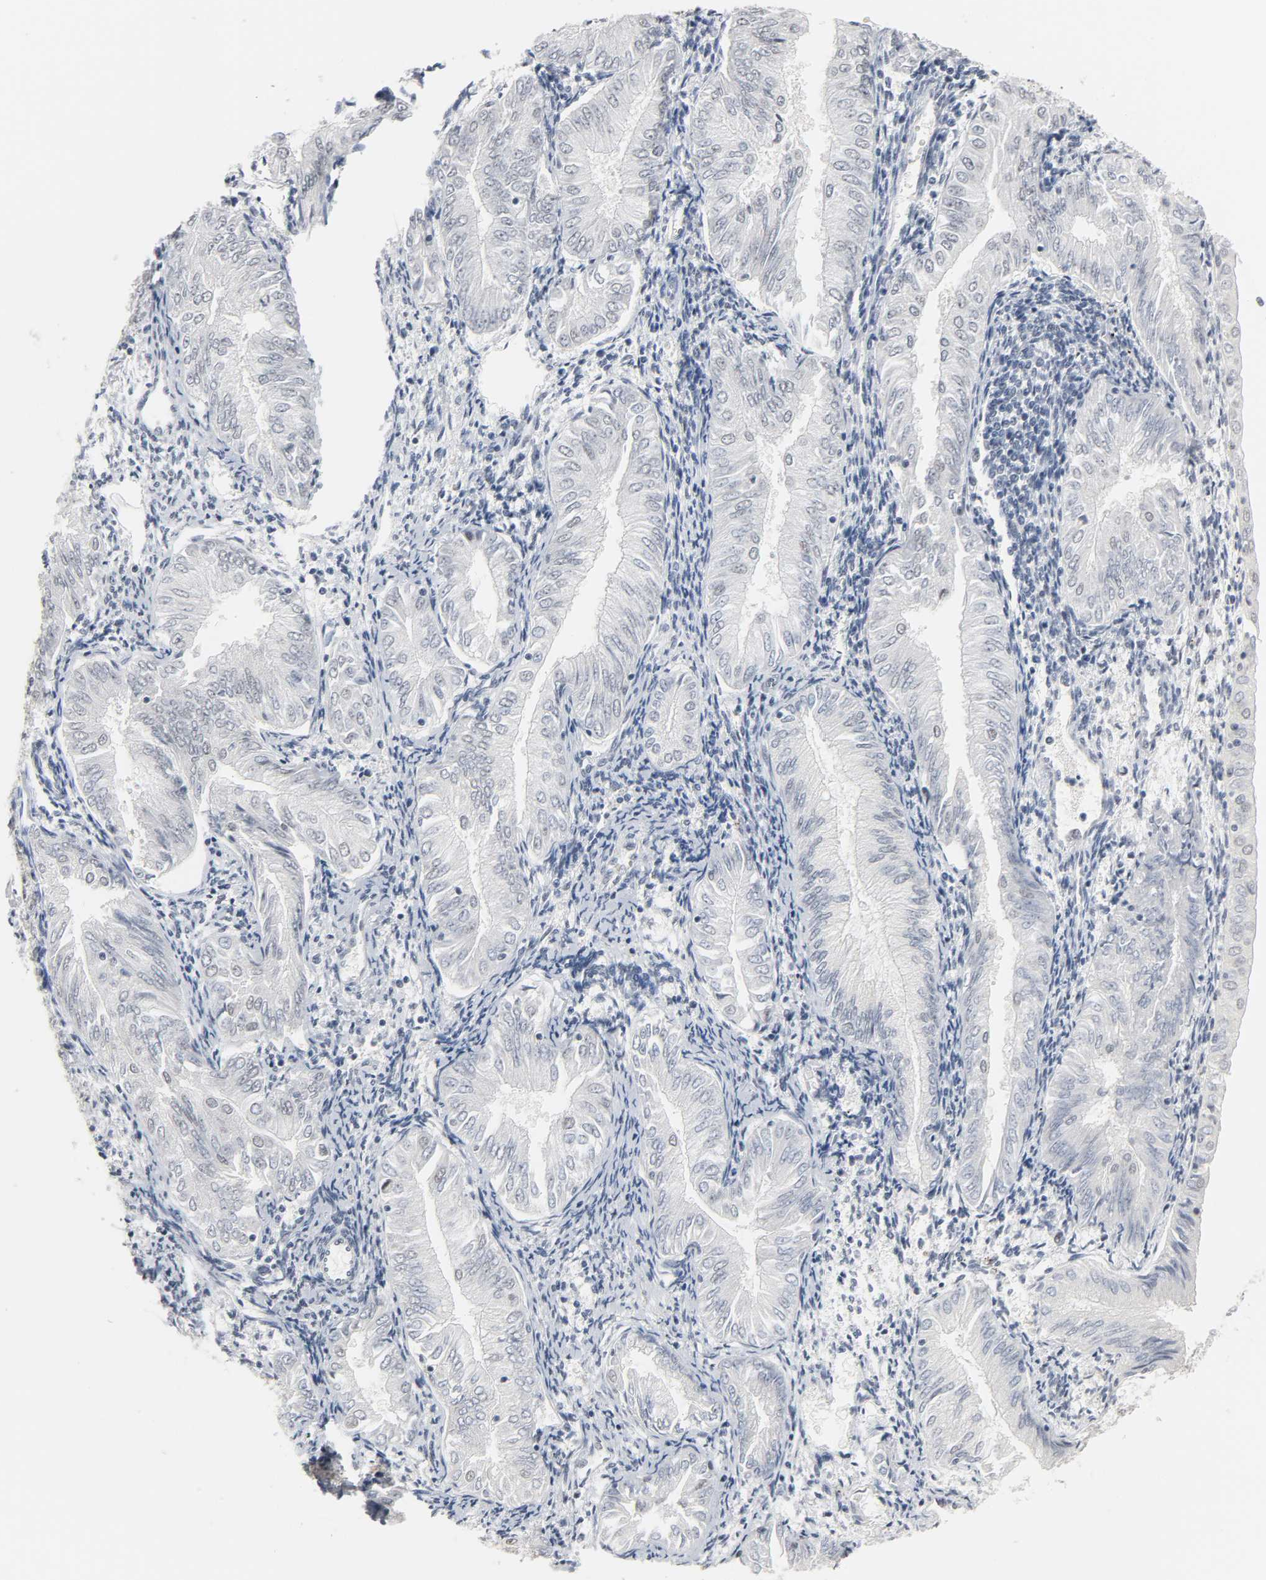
{"staining": {"intensity": "negative", "quantity": "none", "location": "none"}, "tissue": "endometrial cancer", "cell_type": "Tumor cells", "image_type": "cancer", "snomed": [{"axis": "morphology", "description": "Adenocarcinoma, NOS"}, {"axis": "topography", "description": "Endometrium"}], "caption": "Tumor cells show no significant protein positivity in adenocarcinoma (endometrial).", "gene": "ACSS2", "patient": {"sex": "female", "age": 53}}